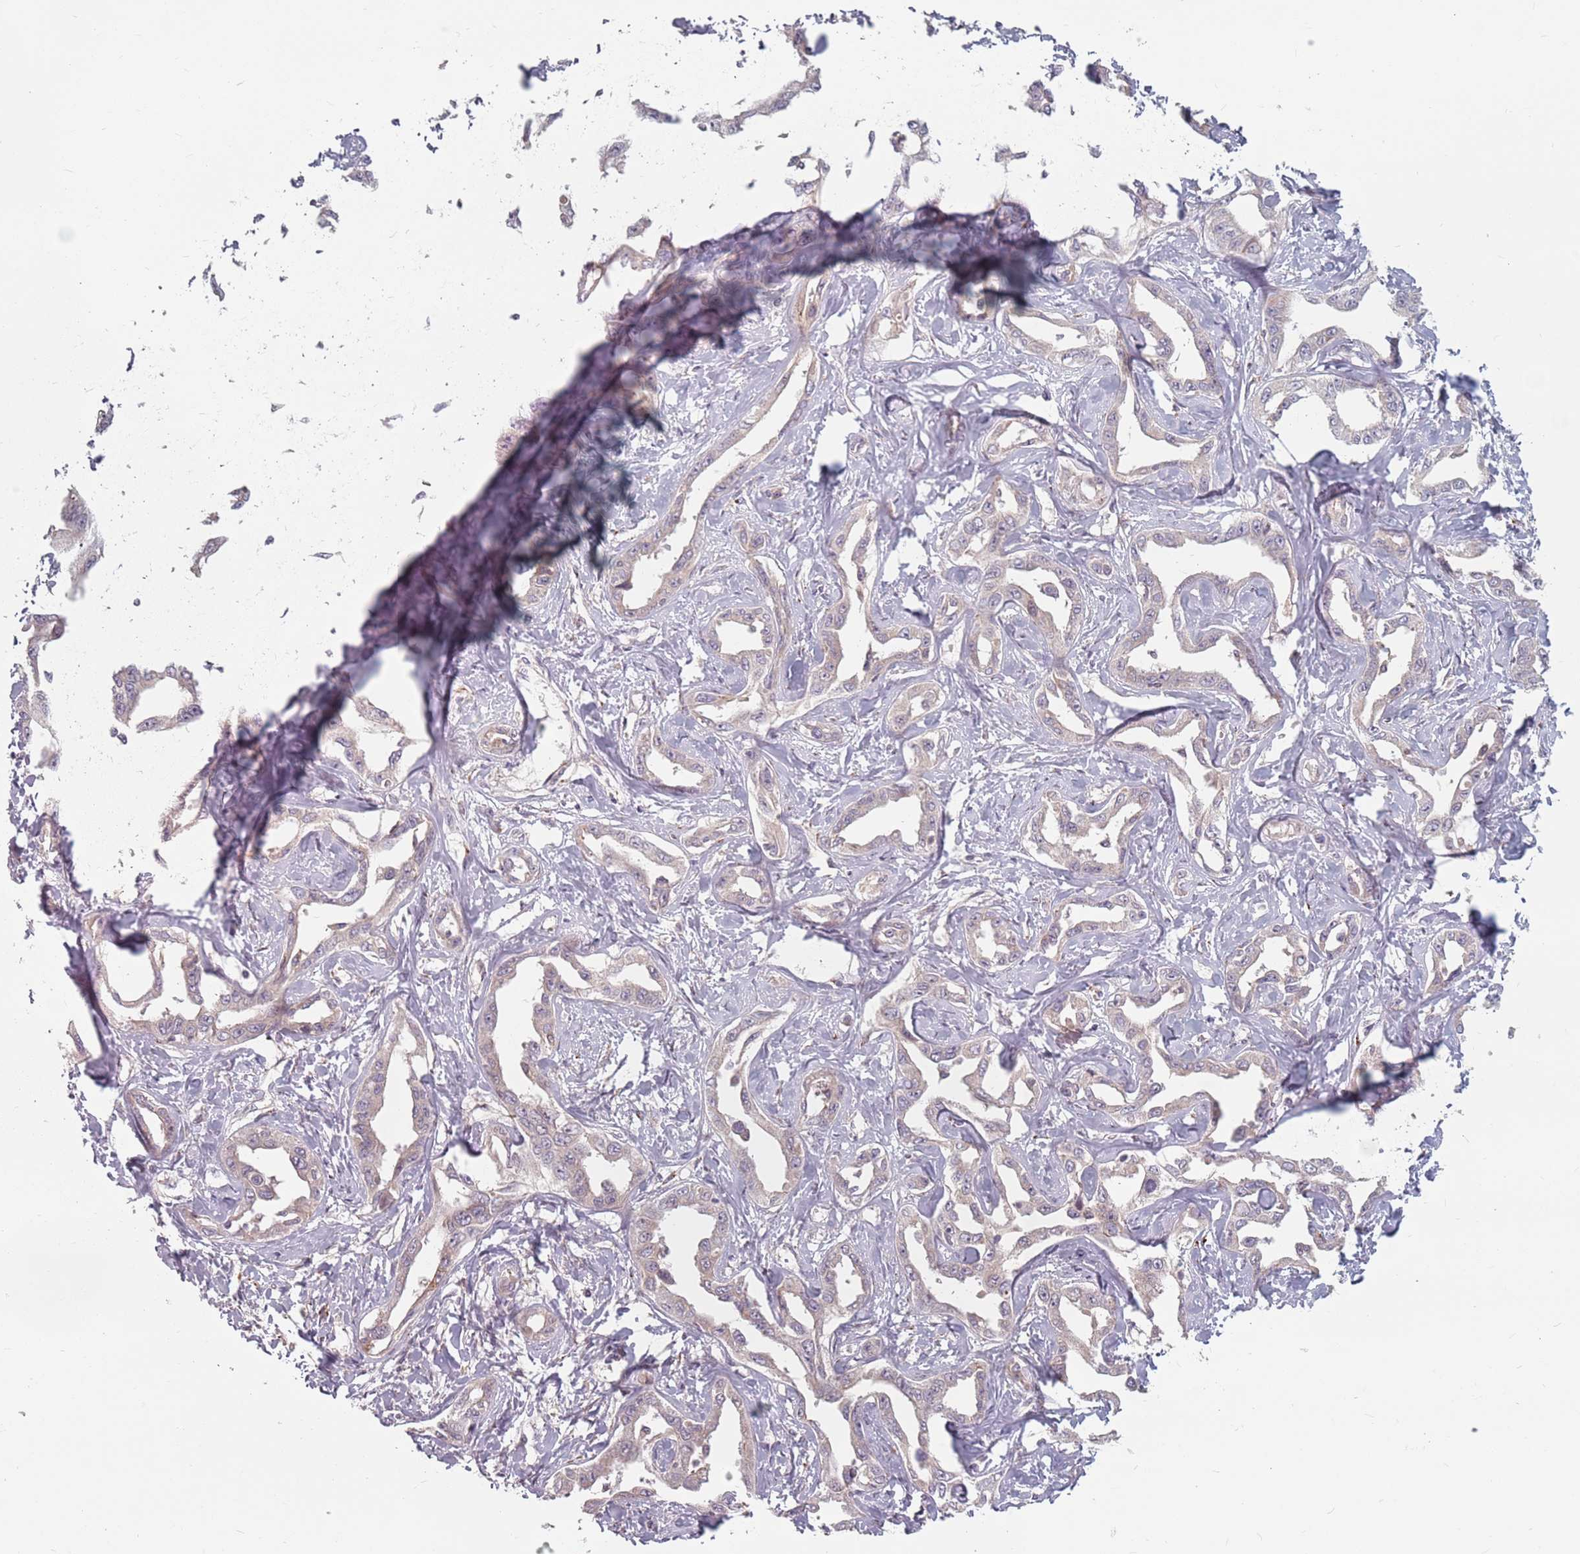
{"staining": {"intensity": "negative", "quantity": "none", "location": "none"}, "tissue": "liver cancer", "cell_type": "Tumor cells", "image_type": "cancer", "snomed": [{"axis": "morphology", "description": "Cholangiocarcinoma"}, {"axis": "topography", "description": "Liver"}], "caption": "High magnification brightfield microscopy of cholangiocarcinoma (liver) stained with DAB (3,3'-diaminobenzidine) (brown) and counterstained with hematoxylin (blue): tumor cells show no significant staining.", "gene": "ADAL", "patient": {"sex": "male", "age": 59}}